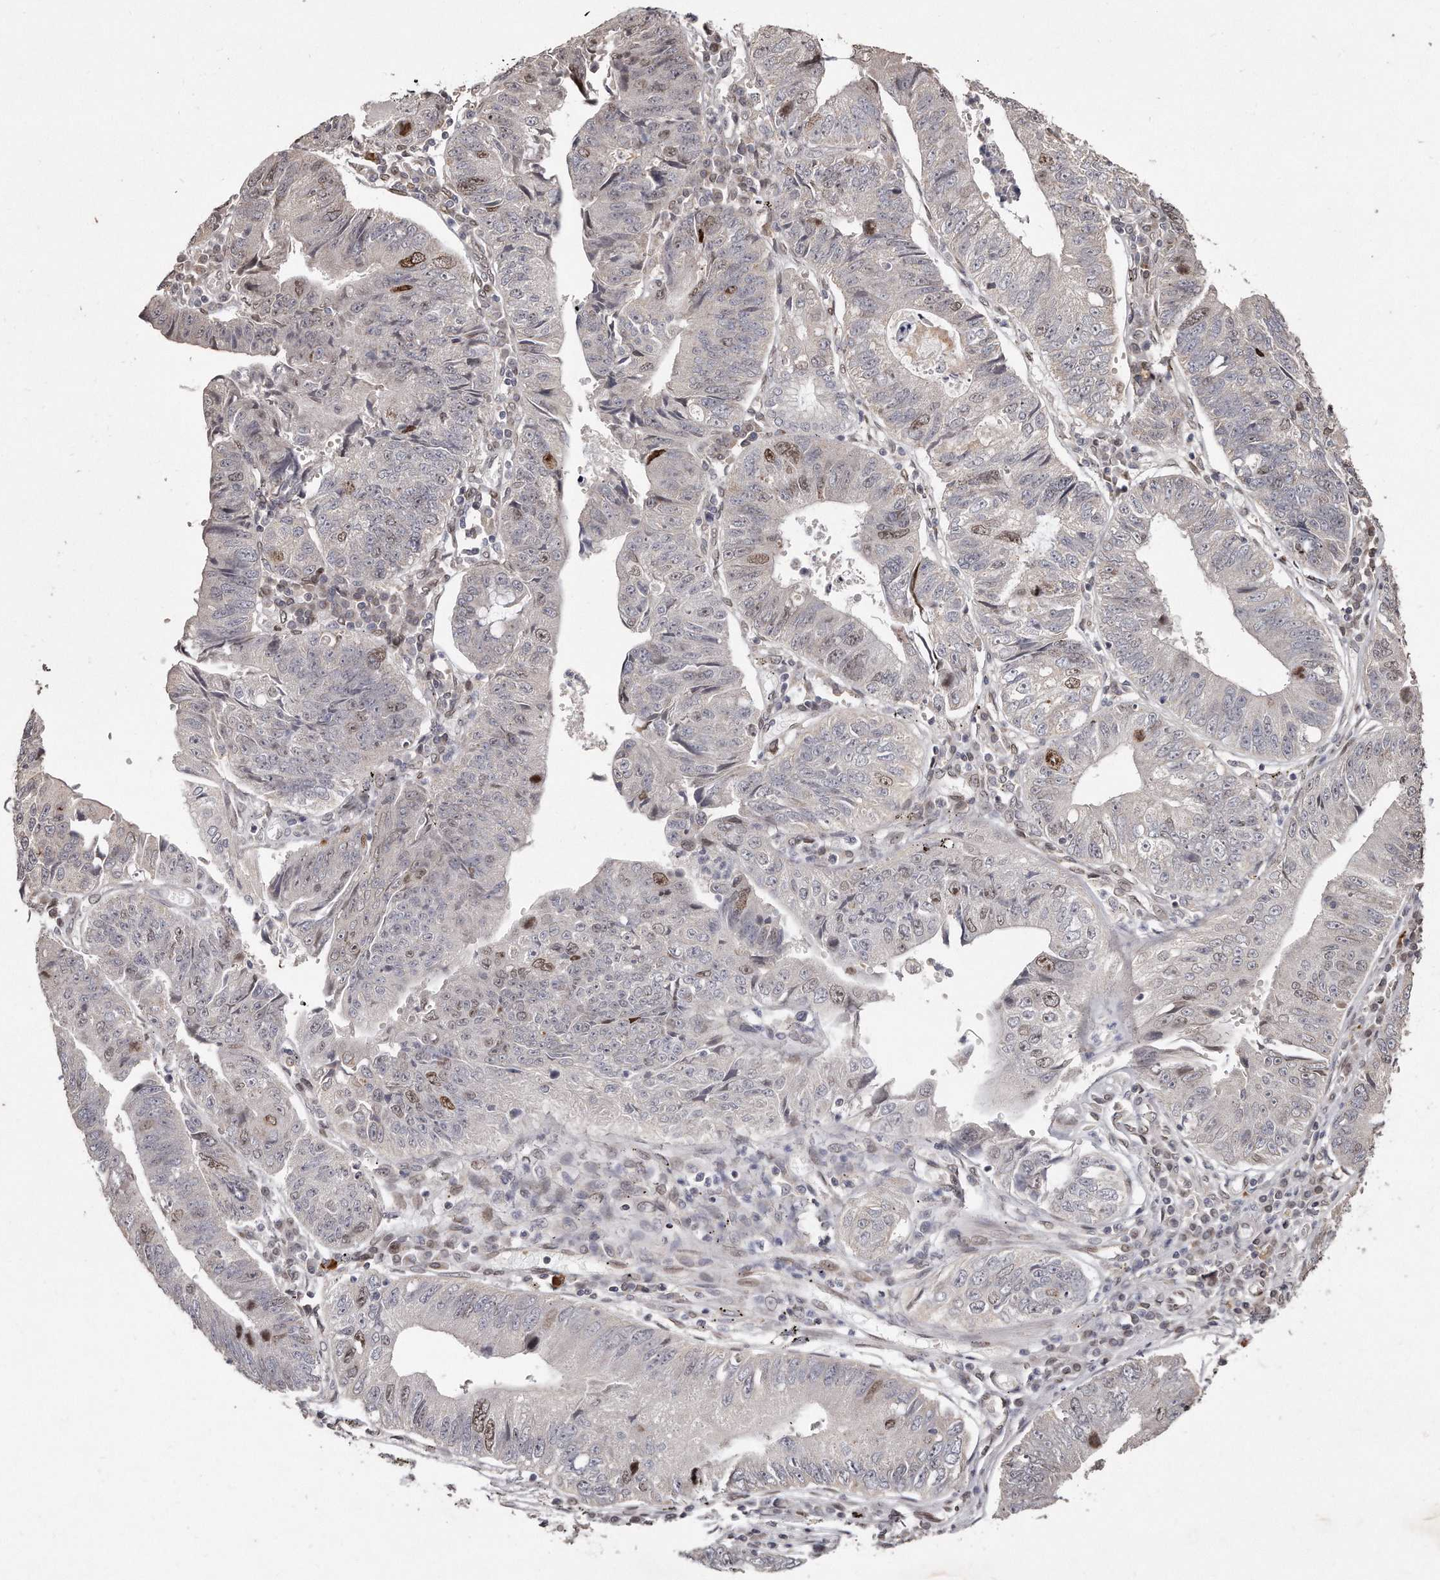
{"staining": {"intensity": "moderate", "quantity": "<25%", "location": "cytoplasmic/membranous,nuclear"}, "tissue": "stomach cancer", "cell_type": "Tumor cells", "image_type": "cancer", "snomed": [{"axis": "morphology", "description": "Adenocarcinoma, NOS"}, {"axis": "topography", "description": "Stomach"}], "caption": "An immunohistochemistry histopathology image of tumor tissue is shown. Protein staining in brown highlights moderate cytoplasmic/membranous and nuclear positivity in stomach adenocarcinoma within tumor cells. Immunohistochemistry stains the protein of interest in brown and the nuclei are stained blue.", "gene": "HASPIN", "patient": {"sex": "male", "age": 59}}